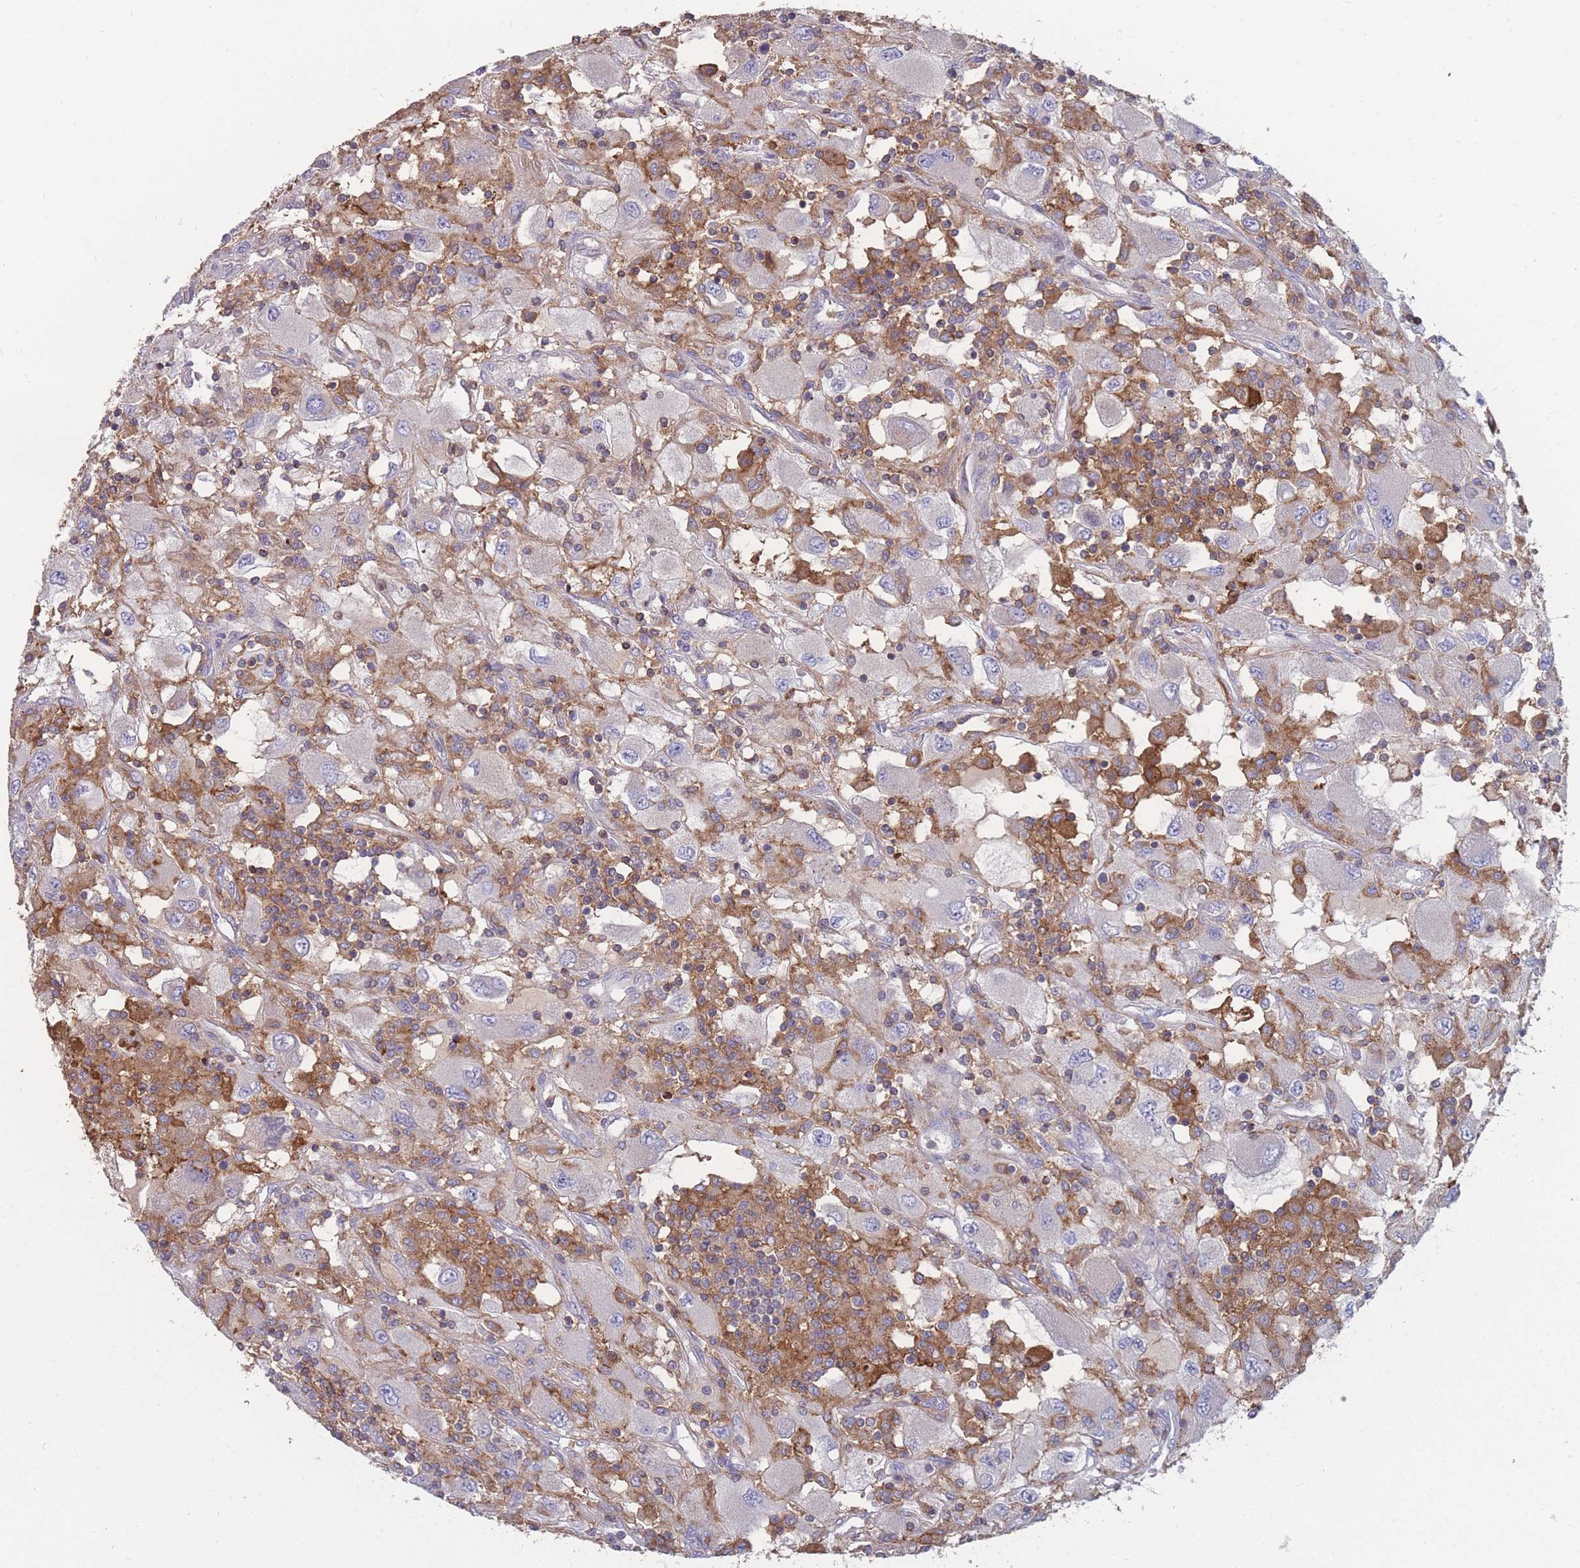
{"staining": {"intensity": "negative", "quantity": "none", "location": "none"}, "tissue": "renal cancer", "cell_type": "Tumor cells", "image_type": "cancer", "snomed": [{"axis": "morphology", "description": "Adenocarcinoma, NOS"}, {"axis": "topography", "description": "Kidney"}], "caption": "Immunohistochemistry photomicrograph of neoplastic tissue: human renal cancer stained with DAB (3,3'-diaminobenzidine) shows no significant protein expression in tumor cells. Brightfield microscopy of immunohistochemistry (IHC) stained with DAB (3,3'-diaminobenzidine) (brown) and hematoxylin (blue), captured at high magnification.", "gene": "CD33", "patient": {"sex": "female", "age": 67}}